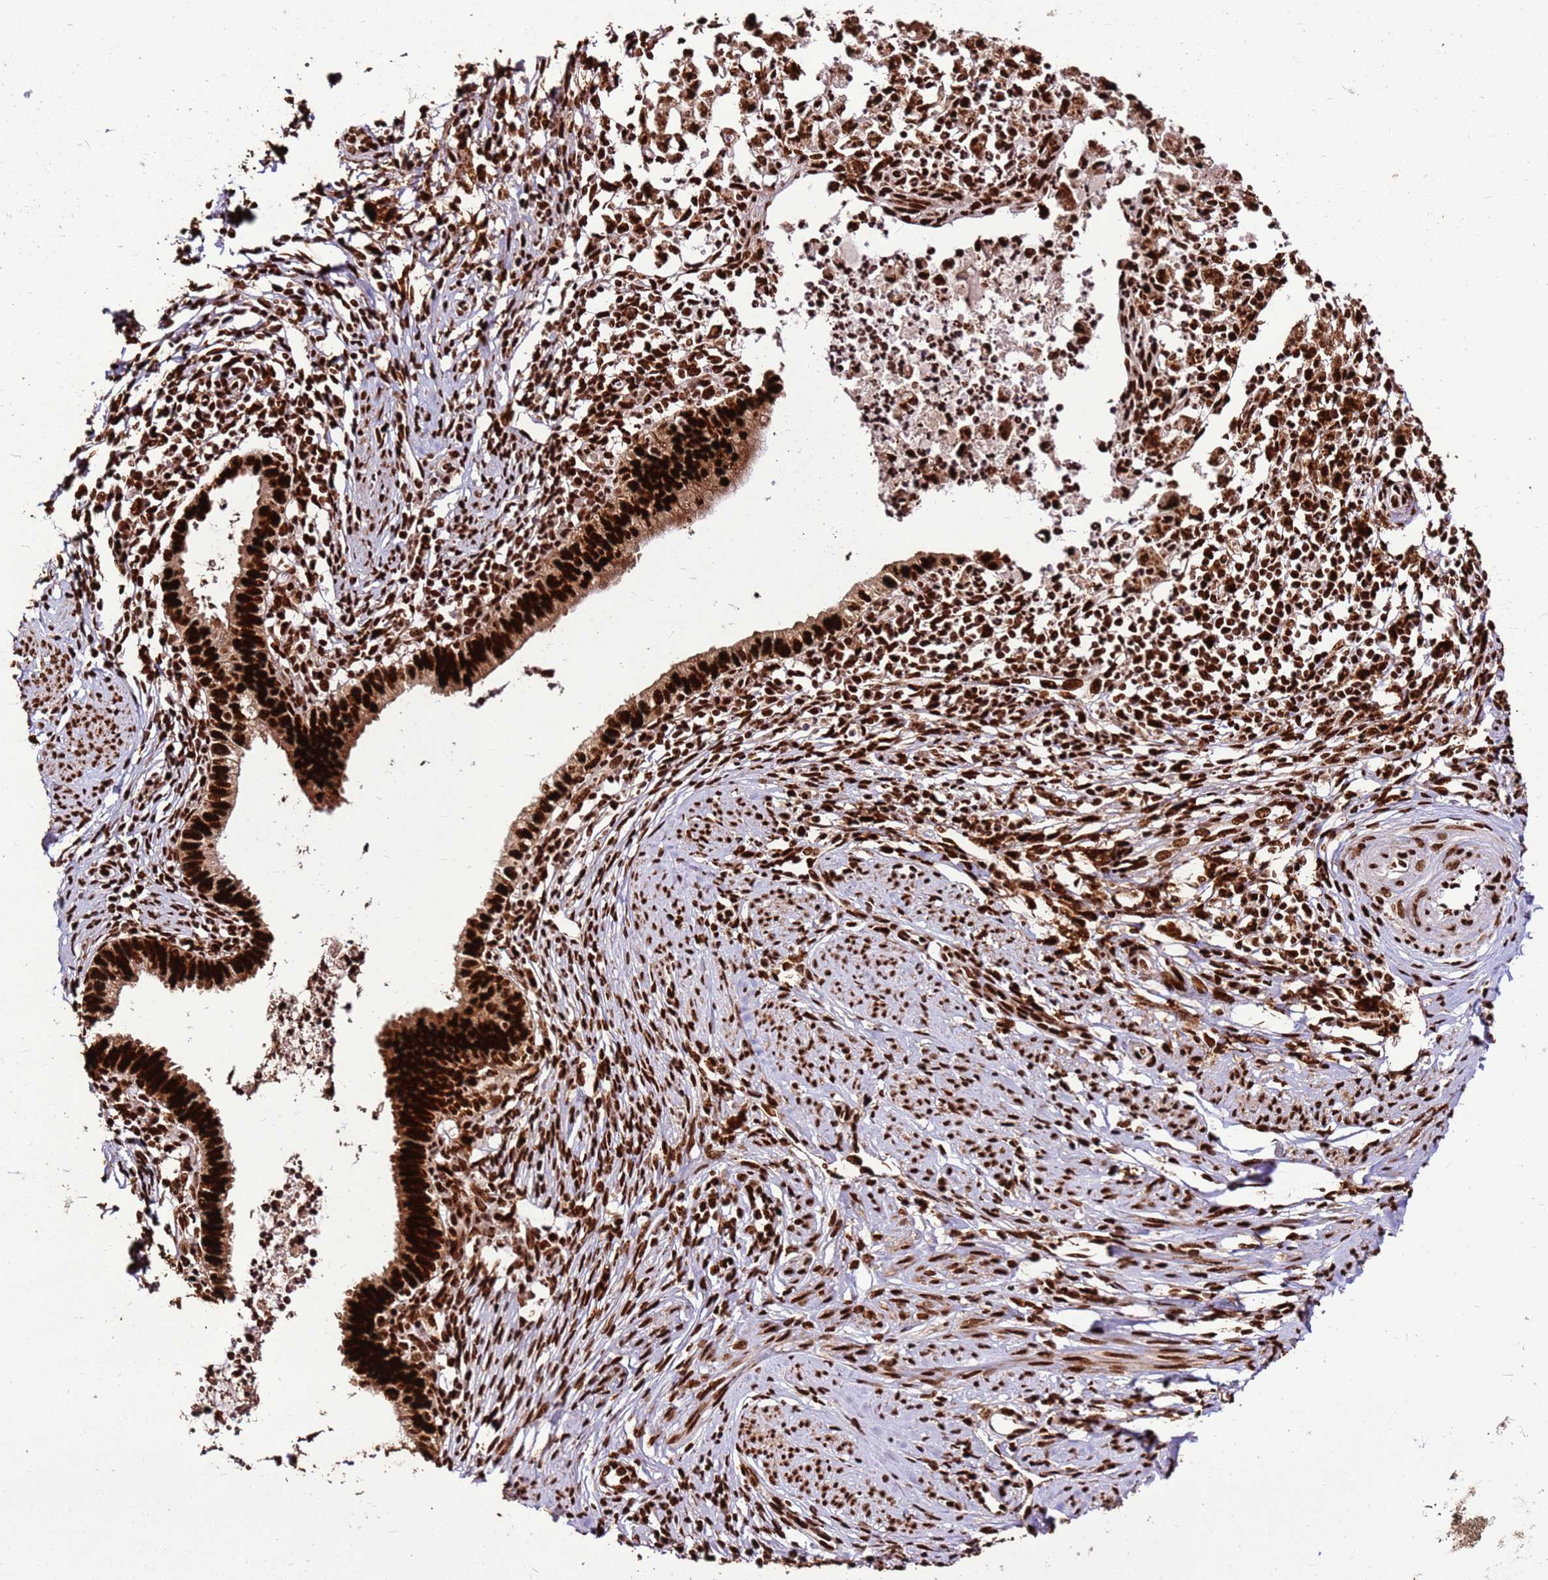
{"staining": {"intensity": "strong", "quantity": ">75%", "location": "nuclear"}, "tissue": "cervical cancer", "cell_type": "Tumor cells", "image_type": "cancer", "snomed": [{"axis": "morphology", "description": "Adenocarcinoma, NOS"}, {"axis": "topography", "description": "Cervix"}], "caption": "Brown immunohistochemical staining in human adenocarcinoma (cervical) reveals strong nuclear expression in about >75% of tumor cells. Ihc stains the protein in brown and the nuclei are stained blue.", "gene": "HNRNPAB", "patient": {"sex": "female", "age": 36}}